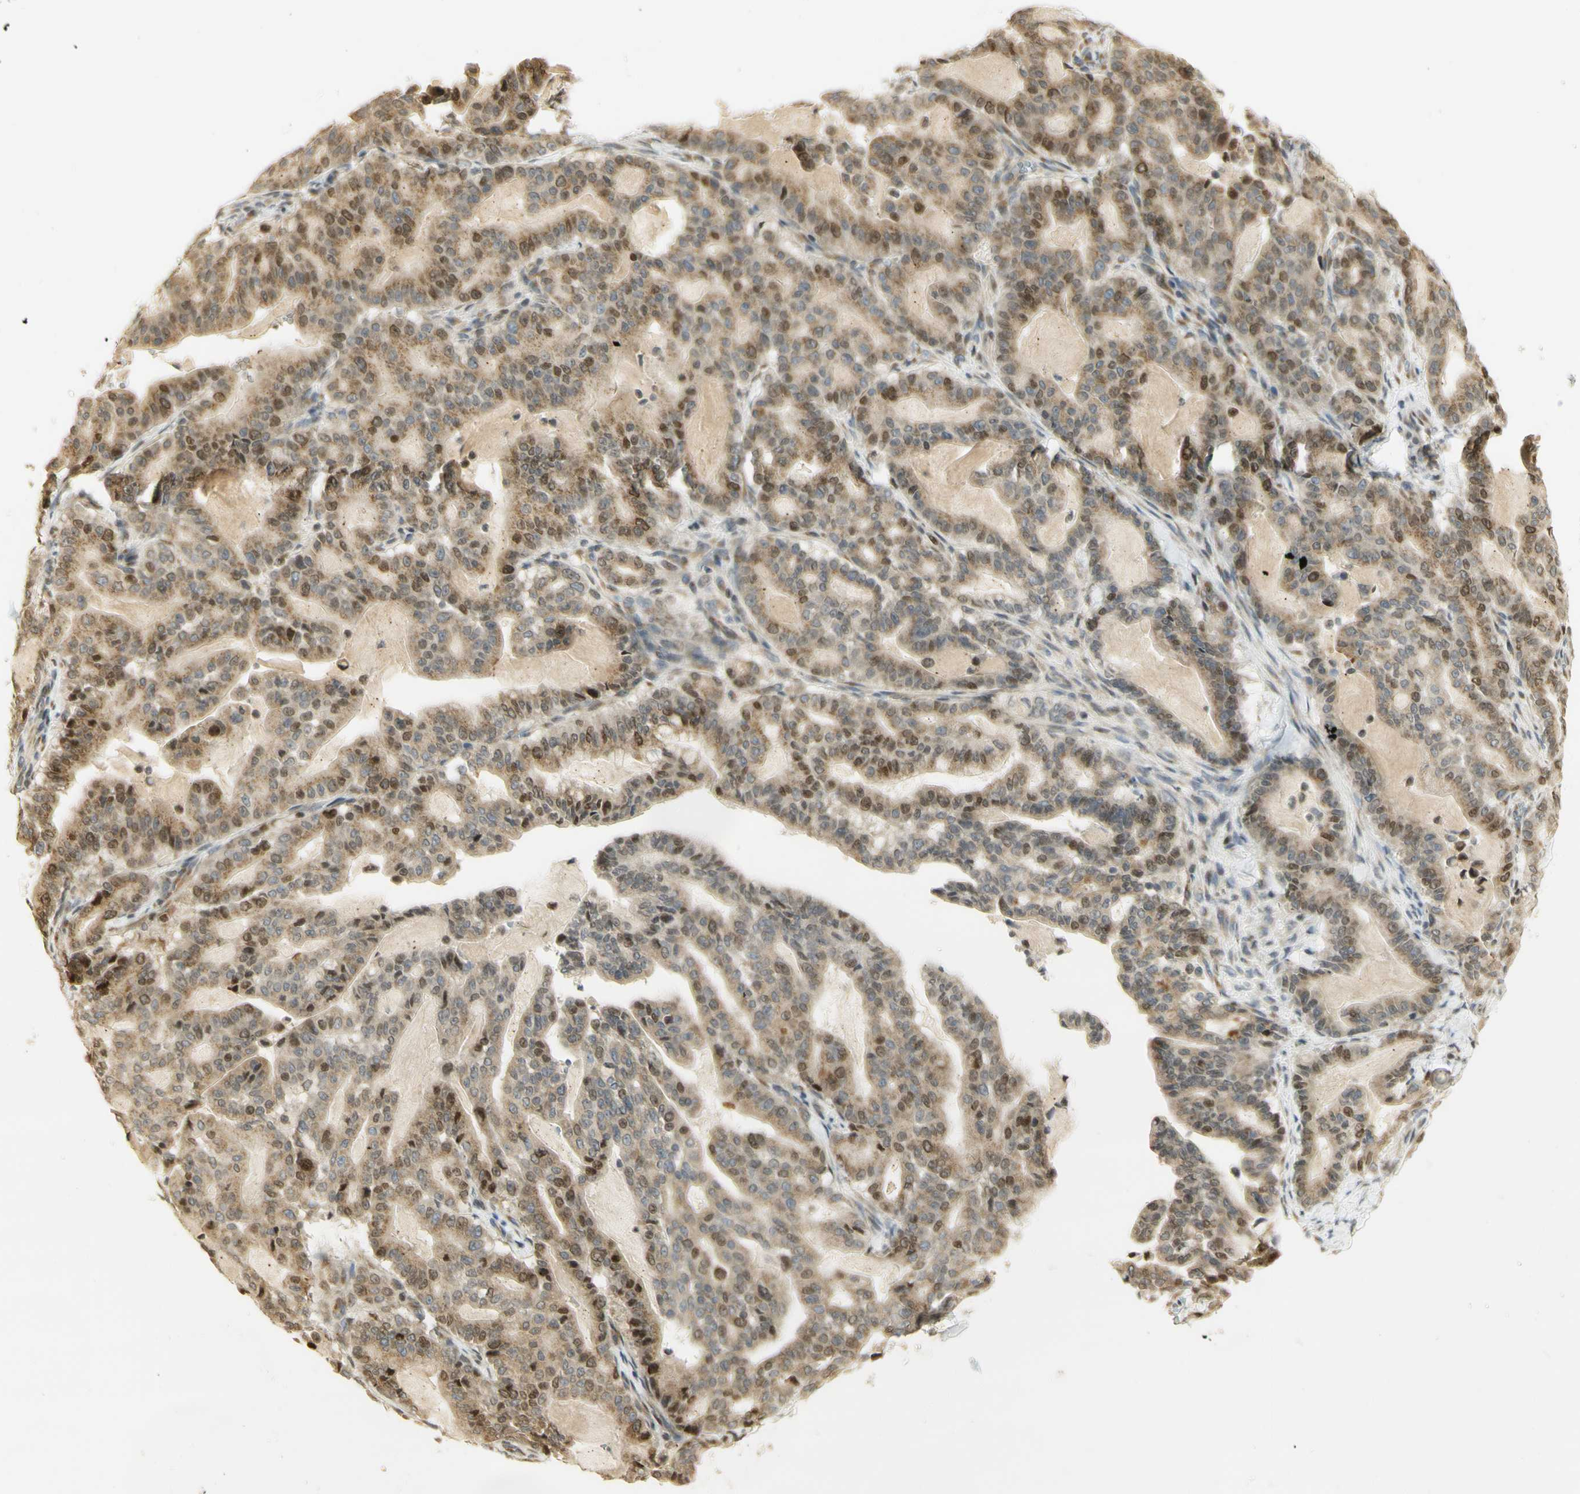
{"staining": {"intensity": "moderate", "quantity": ">75%", "location": "cytoplasmic/membranous,nuclear"}, "tissue": "pancreatic cancer", "cell_type": "Tumor cells", "image_type": "cancer", "snomed": [{"axis": "morphology", "description": "Adenocarcinoma, NOS"}, {"axis": "topography", "description": "Pancreas"}], "caption": "A medium amount of moderate cytoplasmic/membranous and nuclear positivity is seen in about >75% of tumor cells in pancreatic cancer tissue.", "gene": "KIF11", "patient": {"sex": "male", "age": 63}}